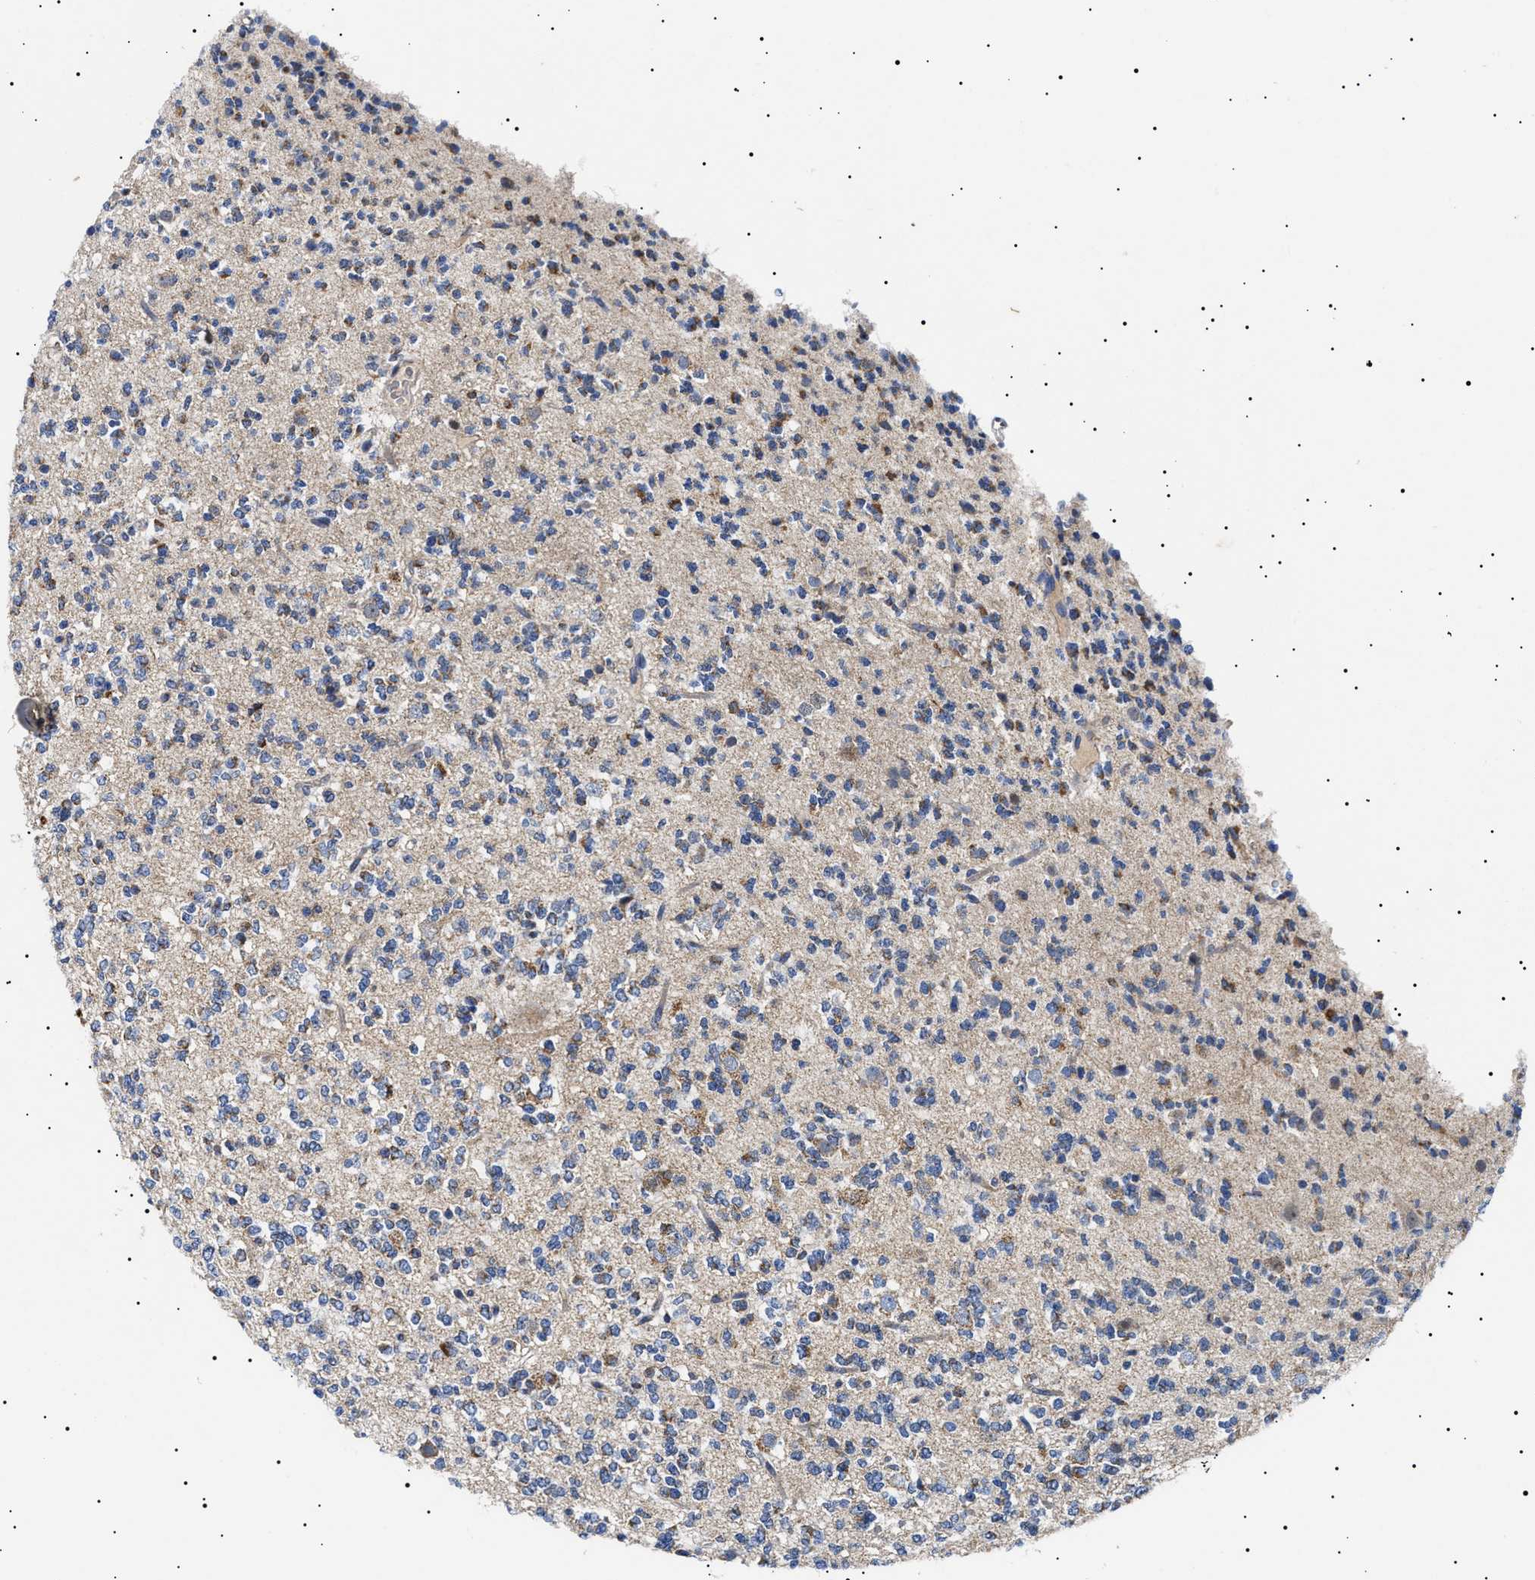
{"staining": {"intensity": "weak", "quantity": ">75%", "location": "cytoplasmic/membranous"}, "tissue": "glioma", "cell_type": "Tumor cells", "image_type": "cancer", "snomed": [{"axis": "morphology", "description": "Glioma, malignant, Low grade"}, {"axis": "topography", "description": "Brain"}], "caption": "This image exhibits immunohistochemistry (IHC) staining of malignant glioma (low-grade), with low weak cytoplasmic/membranous staining in about >75% of tumor cells.", "gene": "CHRDL2", "patient": {"sex": "male", "age": 38}}